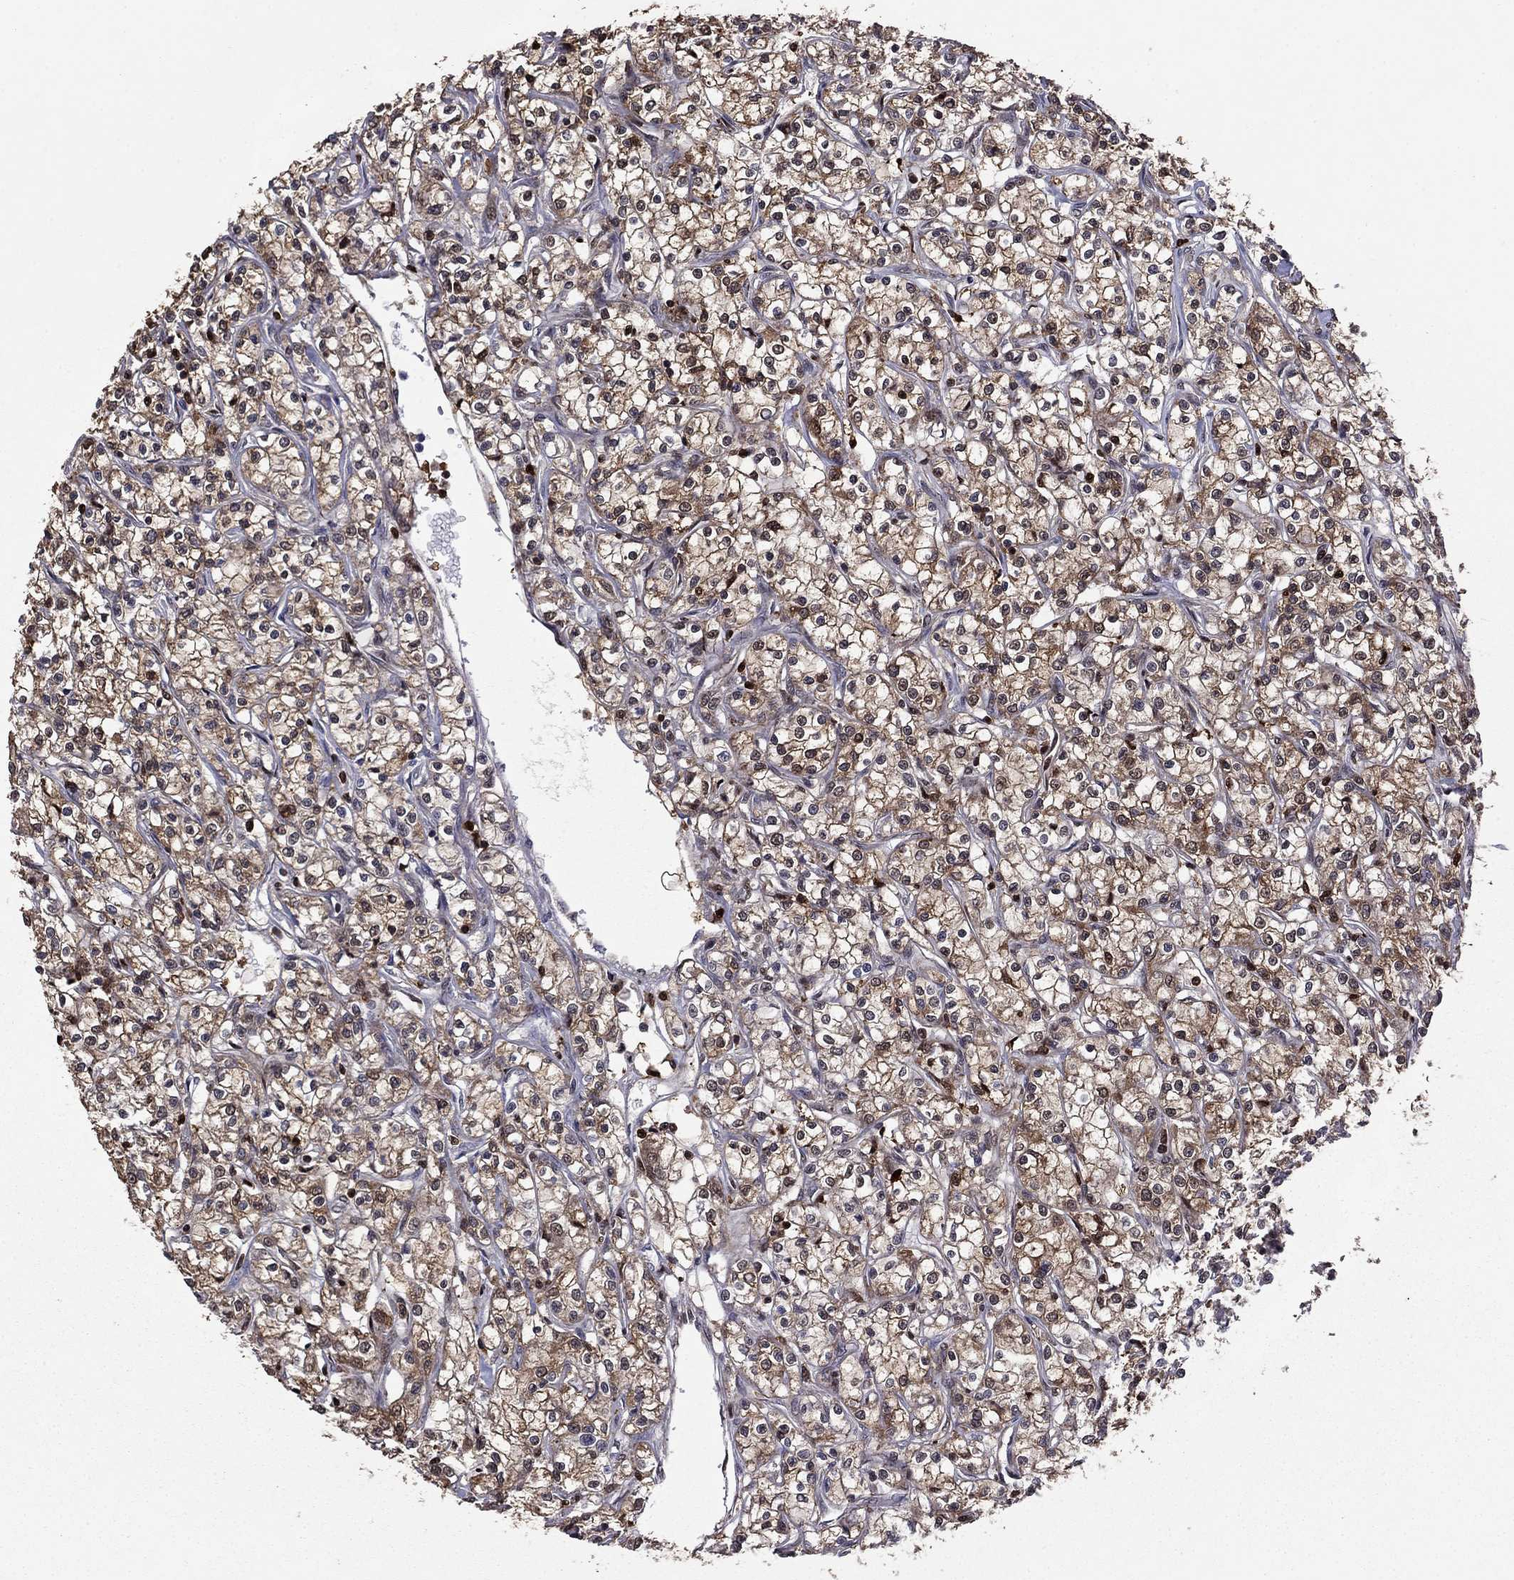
{"staining": {"intensity": "strong", "quantity": "<25%", "location": "cytoplasmic/membranous,nuclear"}, "tissue": "renal cancer", "cell_type": "Tumor cells", "image_type": "cancer", "snomed": [{"axis": "morphology", "description": "Adenocarcinoma, NOS"}, {"axis": "topography", "description": "Kidney"}], "caption": "Human adenocarcinoma (renal) stained with a brown dye exhibits strong cytoplasmic/membranous and nuclear positive expression in approximately <25% of tumor cells.", "gene": "APPBP2", "patient": {"sex": "female", "age": 59}}